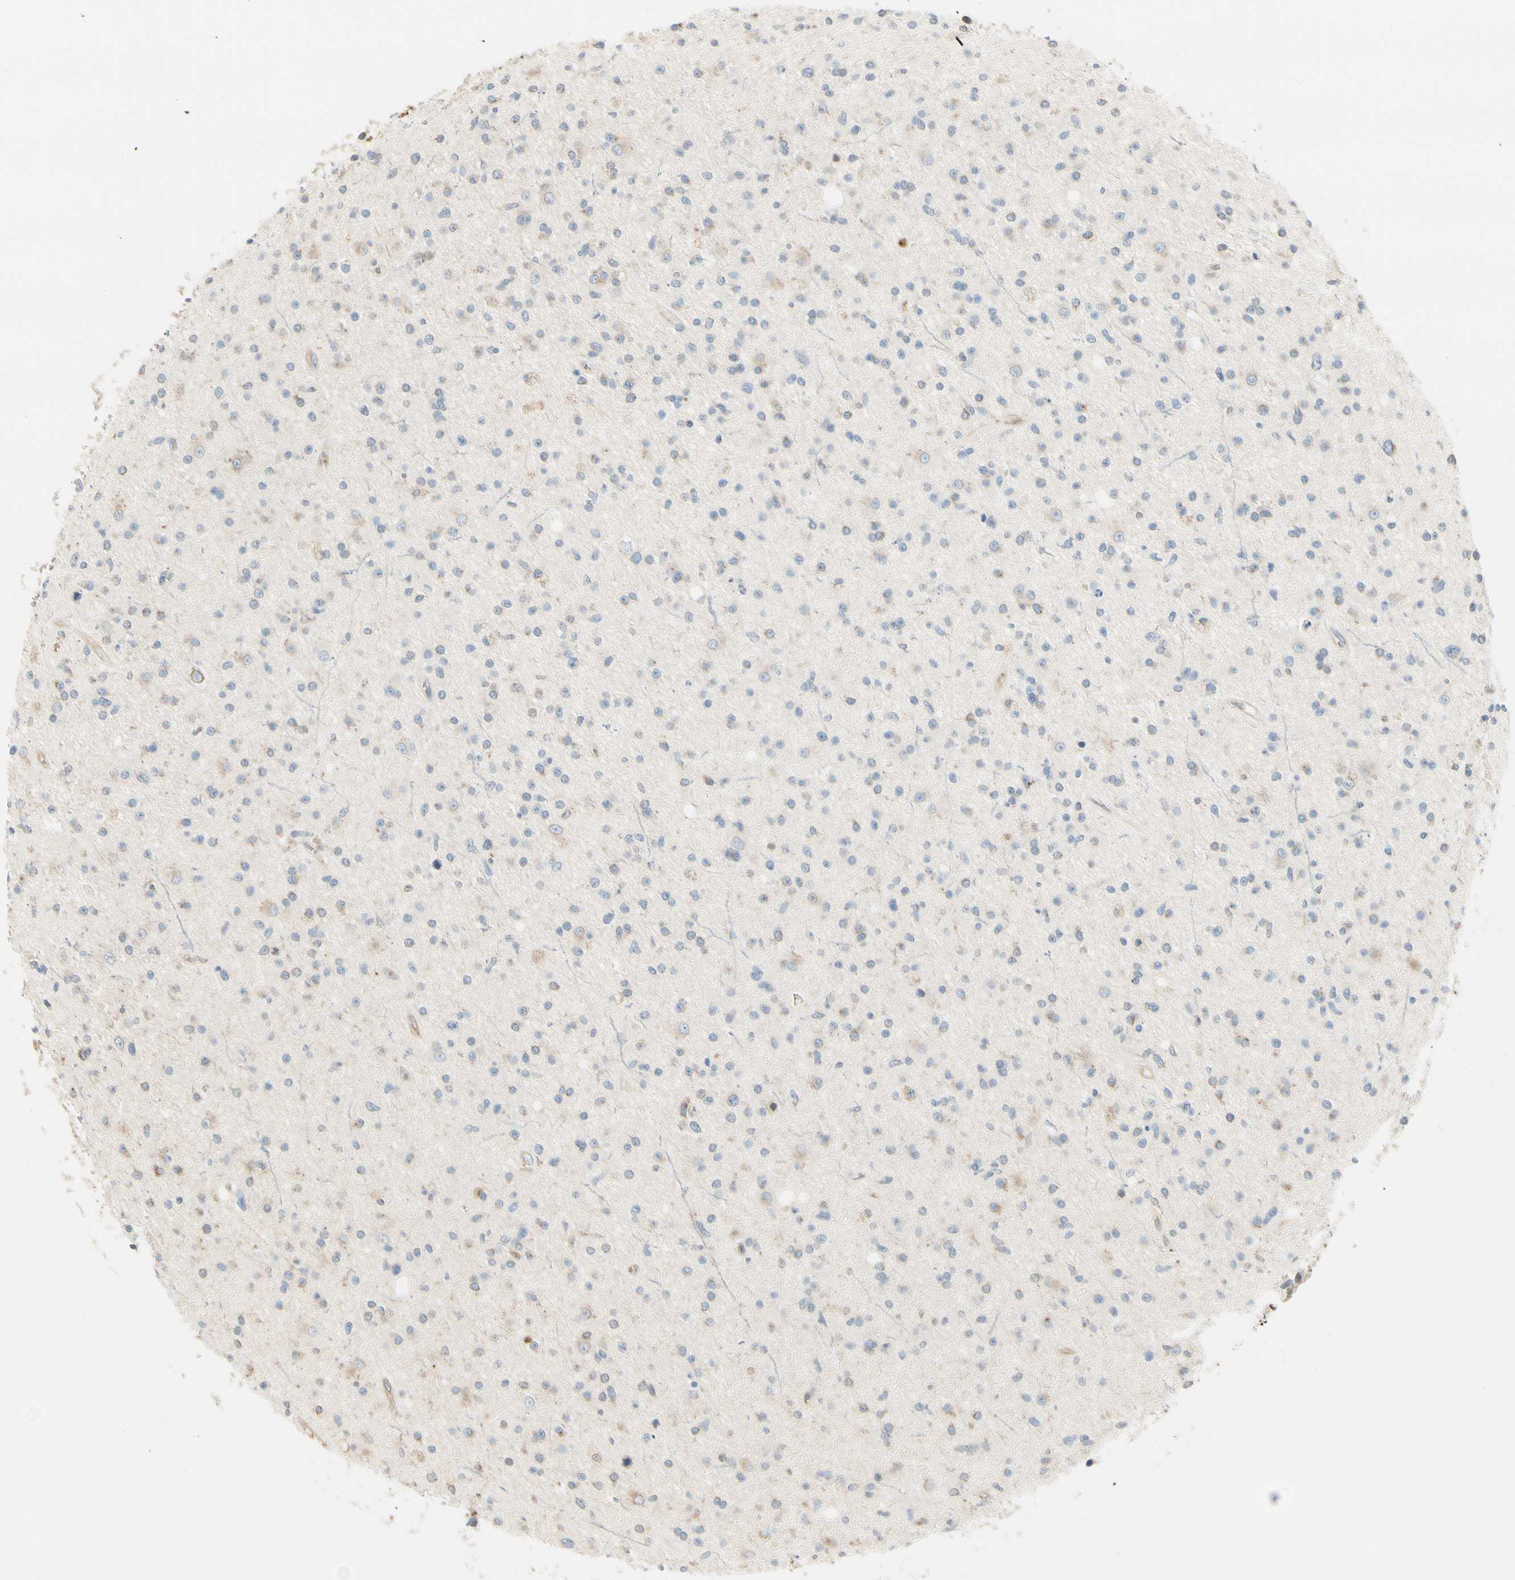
{"staining": {"intensity": "weak", "quantity": "<25%", "location": "cytoplasmic/membranous"}, "tissue": "glioma", "cell_type": "Tumor cells", "image_type": "cancer", "snomed": [{"axis": "morphology", "description": "Glioma, malignant, High grade"}, {"axis": "topography", "description": "Brain"}], "caption": "Immunohistochemical staining of human glioma exhibits no significant expression in tumor cells. (DAB immunohistochemistry with hematoxylin counter stain).", "gene": "NUCB2", "patient": {"sex": "male", "age": 33}}